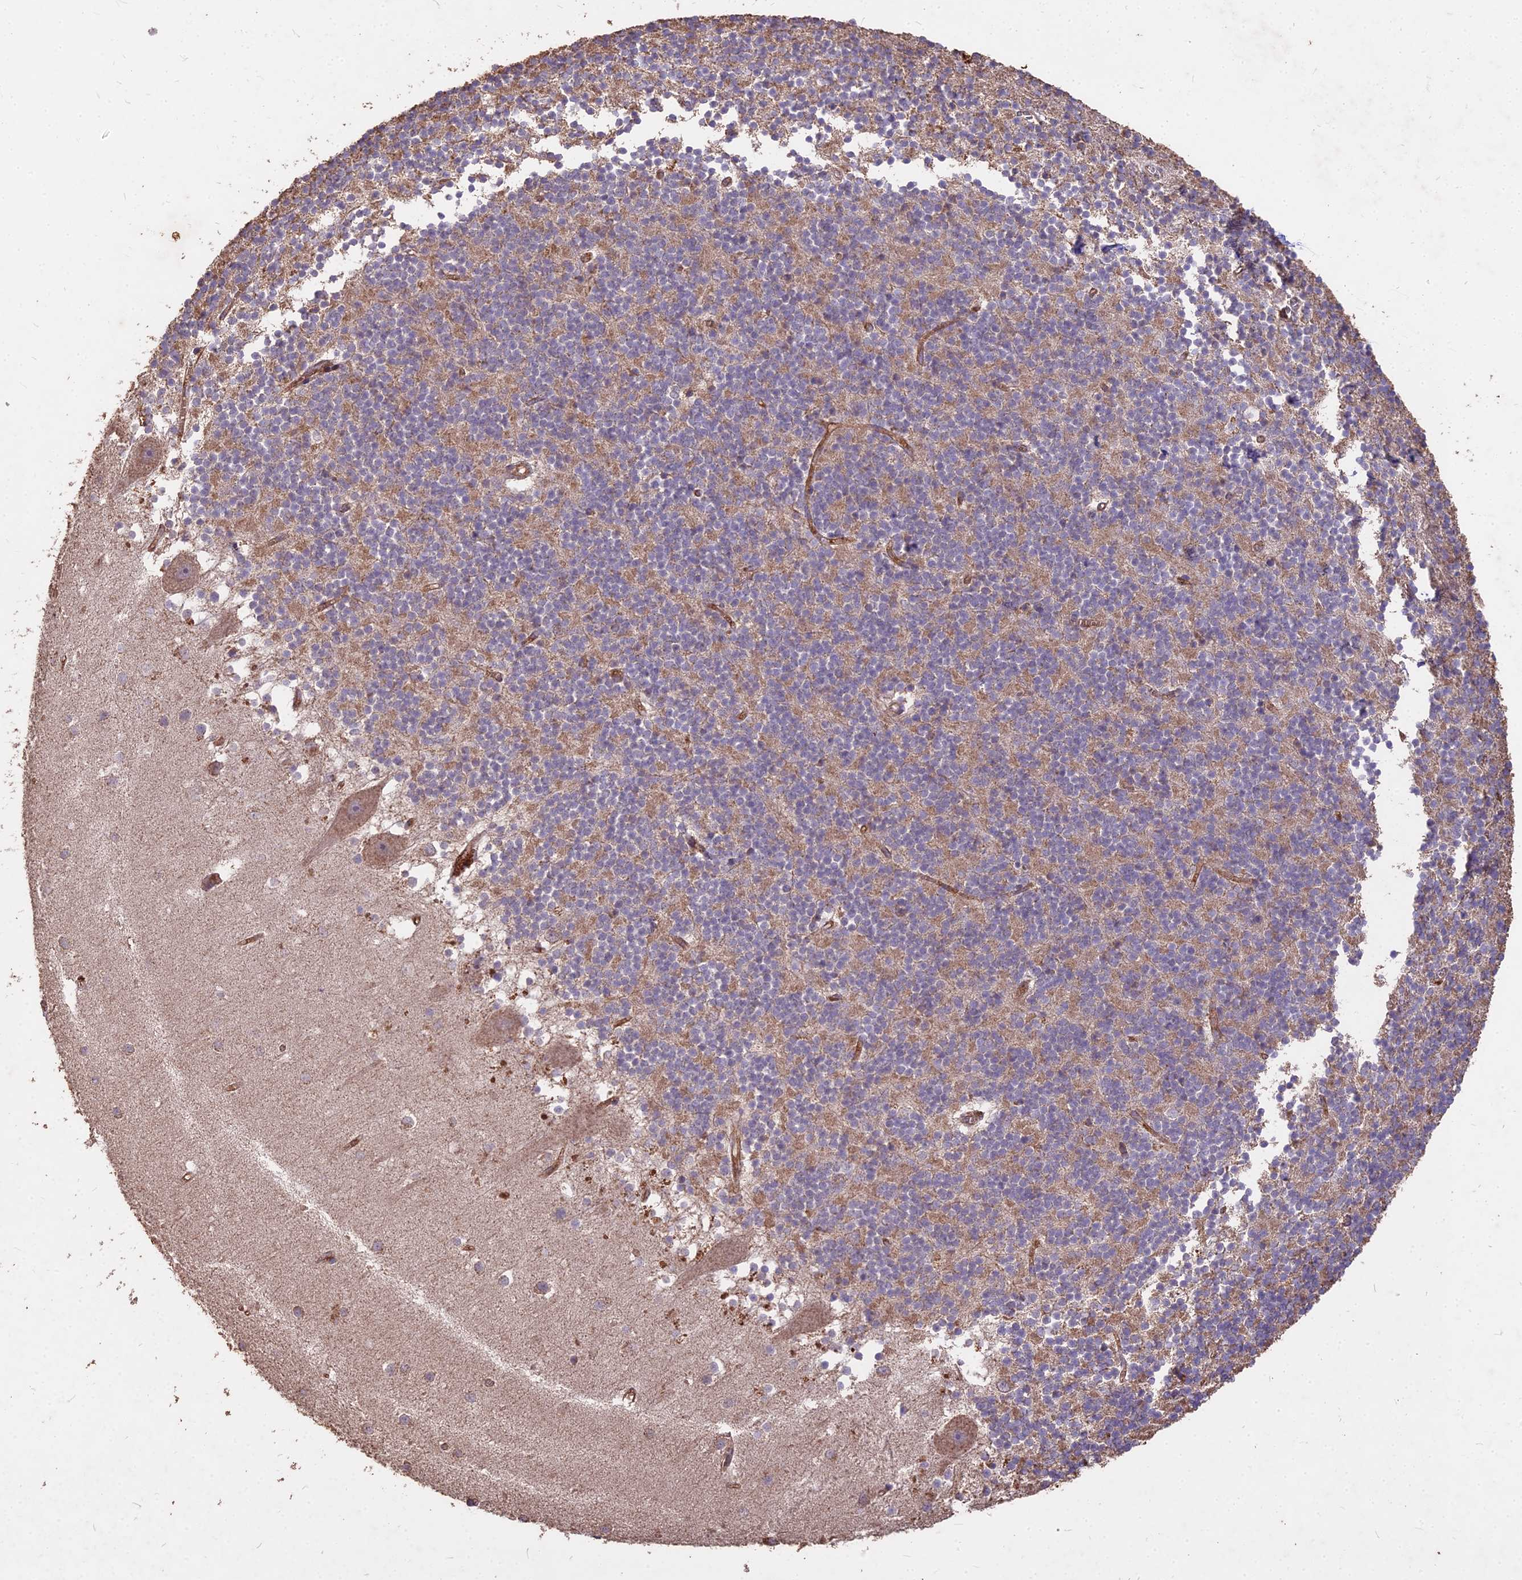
{"staining": {"intensity": "moderate", "quantity": "25%-75%", "location": "cytoplasmic/membranous"}, "tissue": "cerebellum", "cell_type": "Cells in granular layer", "image_type": "normal", "snomed": [{"axis": "morphology", "description": "Normal tissue, NOS"}, {"axis": "topography", "description": "Cerebellum"}], "caption": "IHC (DAB) staining of benign human cerebellum displays moderate cytoplasmic/membranous protein staining in approximately 25%-75% of cells in granular layer.", "gene": "CEMIP2", "patient": {"sex": "male", "age": 54}}